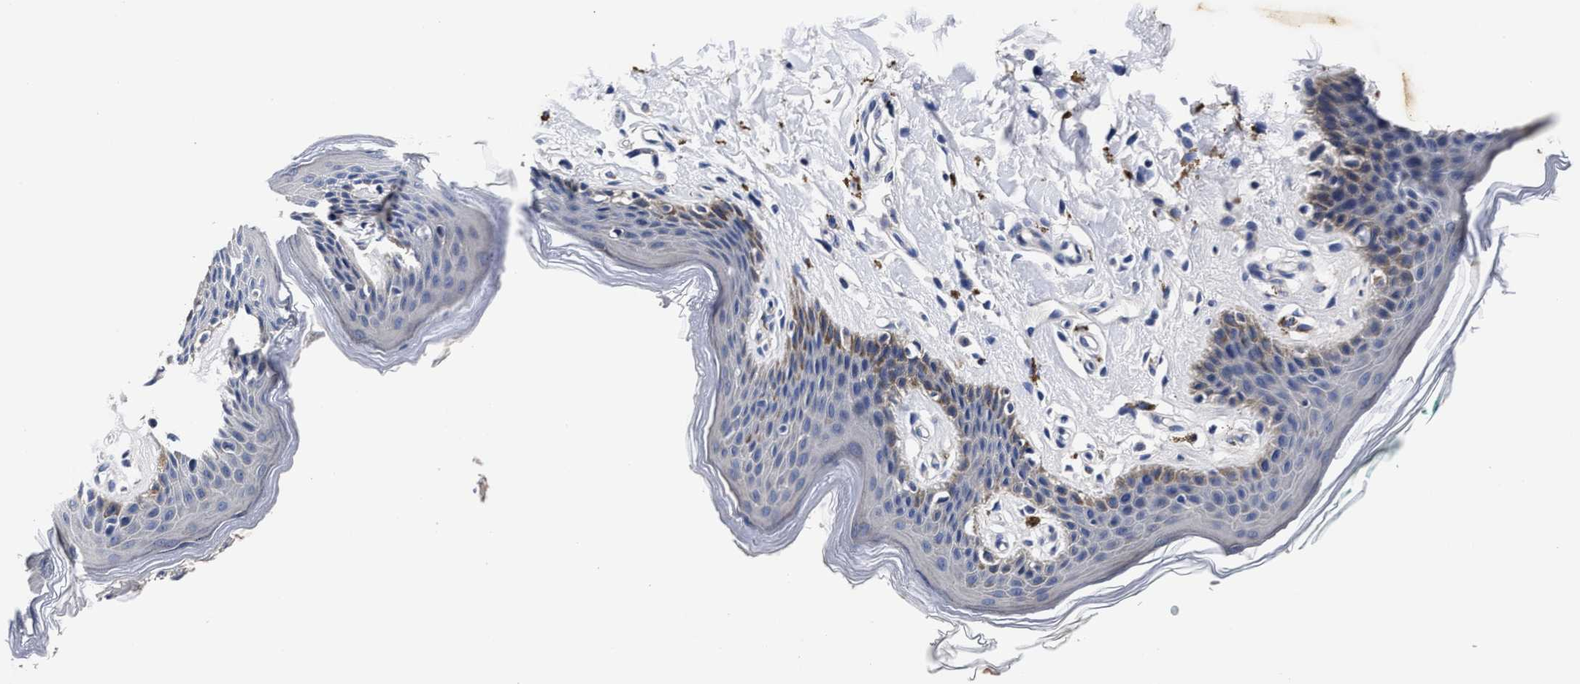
{"staining": {"intensity": "weak", "quantity": "<25%", "location": "cytoplasmic/membranous"}, "tissue": "skin", "cell_type": "Epidermal cells", "image_type": "normal", "snomed": [{"axis": "morphology", "description": "Normal tissue, NOS"}, {"axis": "topography", "description": "Vulva"}], "caption": "Human skin stained for a protein using immunohistochemistry (IHC) displays no staining in epidermal cells.", "gene": "OLFML2A", "patient": {"sex": "female", "age": 66}}